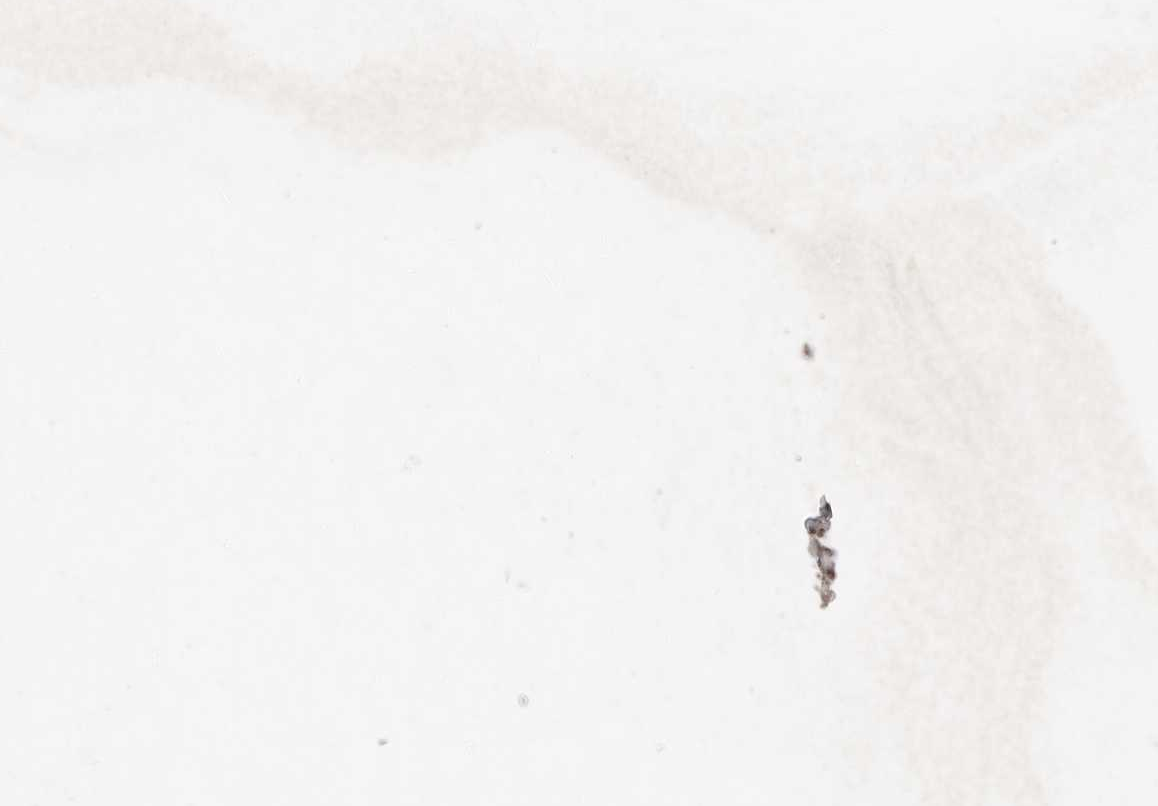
{"staining": {"intensity": "negative", "quantity": "none", "location": "none"}, "tissue": "breast", "cell_type": "Adipocytes", "image_type": "normal", "snomed": [{"axis": "morphology", "description": "Normal tissue, NOS"}, {"axis": "morphology", "description": "Adenoma, NOS"}, {"axis": "topography", "description": "Breast"}], "caption": "Immunohistochemistry (IHC) micrograph of unremarkable breast stained for a protein (brown), which reveals no positivity in adipocytes.", "gene": "MPDZ", "patient": {"sex": "female", "age": 23}}